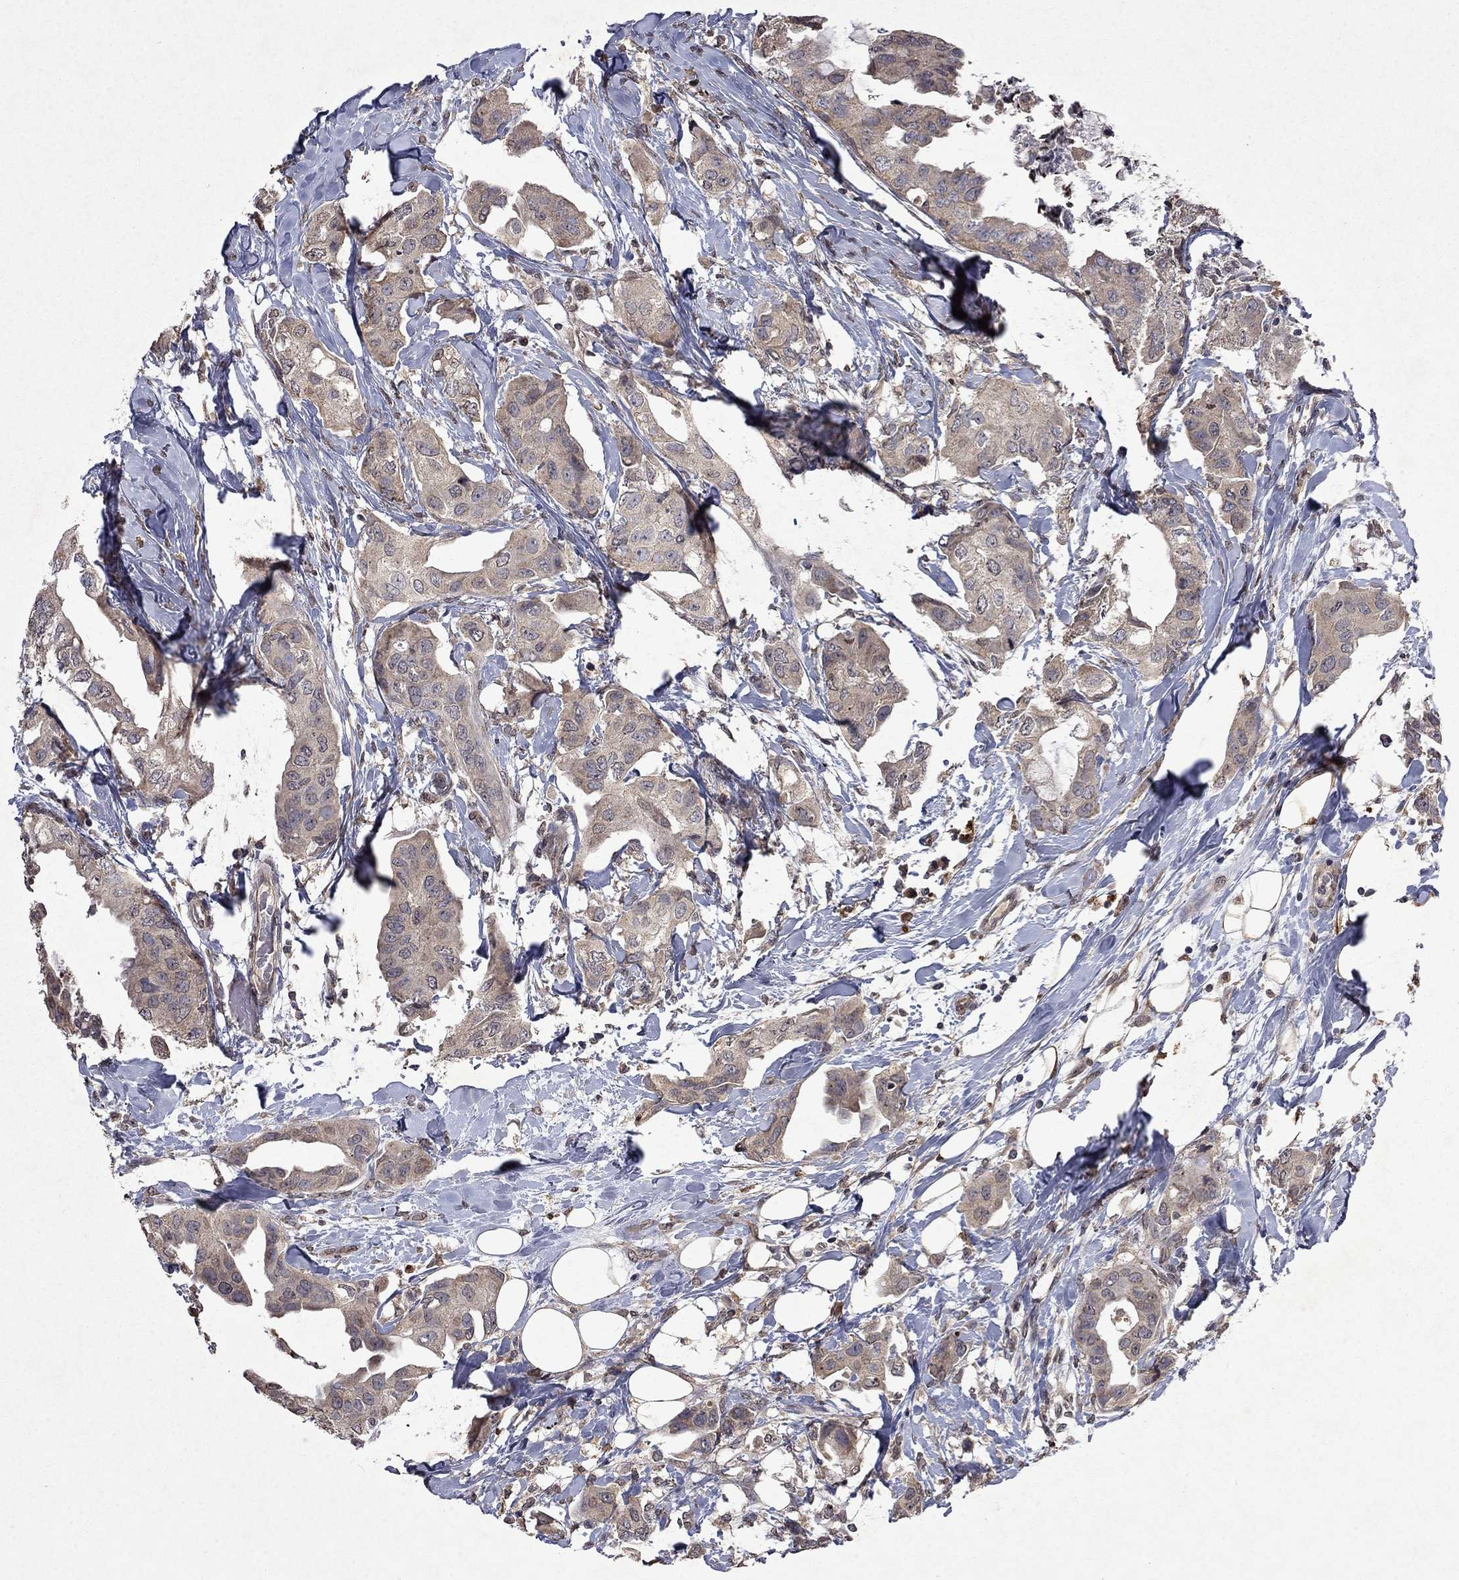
{"staining": {"intensity": "weak", "quantity": ">75%", "location": "cytoplasmic/membranous"}, "tissue": "breast cancer", "cell_type": "Tumor cells", "image_type": "cancer", "snomed": [{"axis": "morphology", "description": "Normal tissue, NOS"}, {"axis": "morphology", "description": "Duct carcinoma"}, {"axis": "topography", "description": "Breast"}], "caption": "The photomicrograph reveals staining of breast cancer (intraductal carcinoma), revealing weak cytoplasmic/membranous protein expression (brown color) within tumor cells.", "gene": "TTC38", "patient": {"sex": "female", "age": 40}}